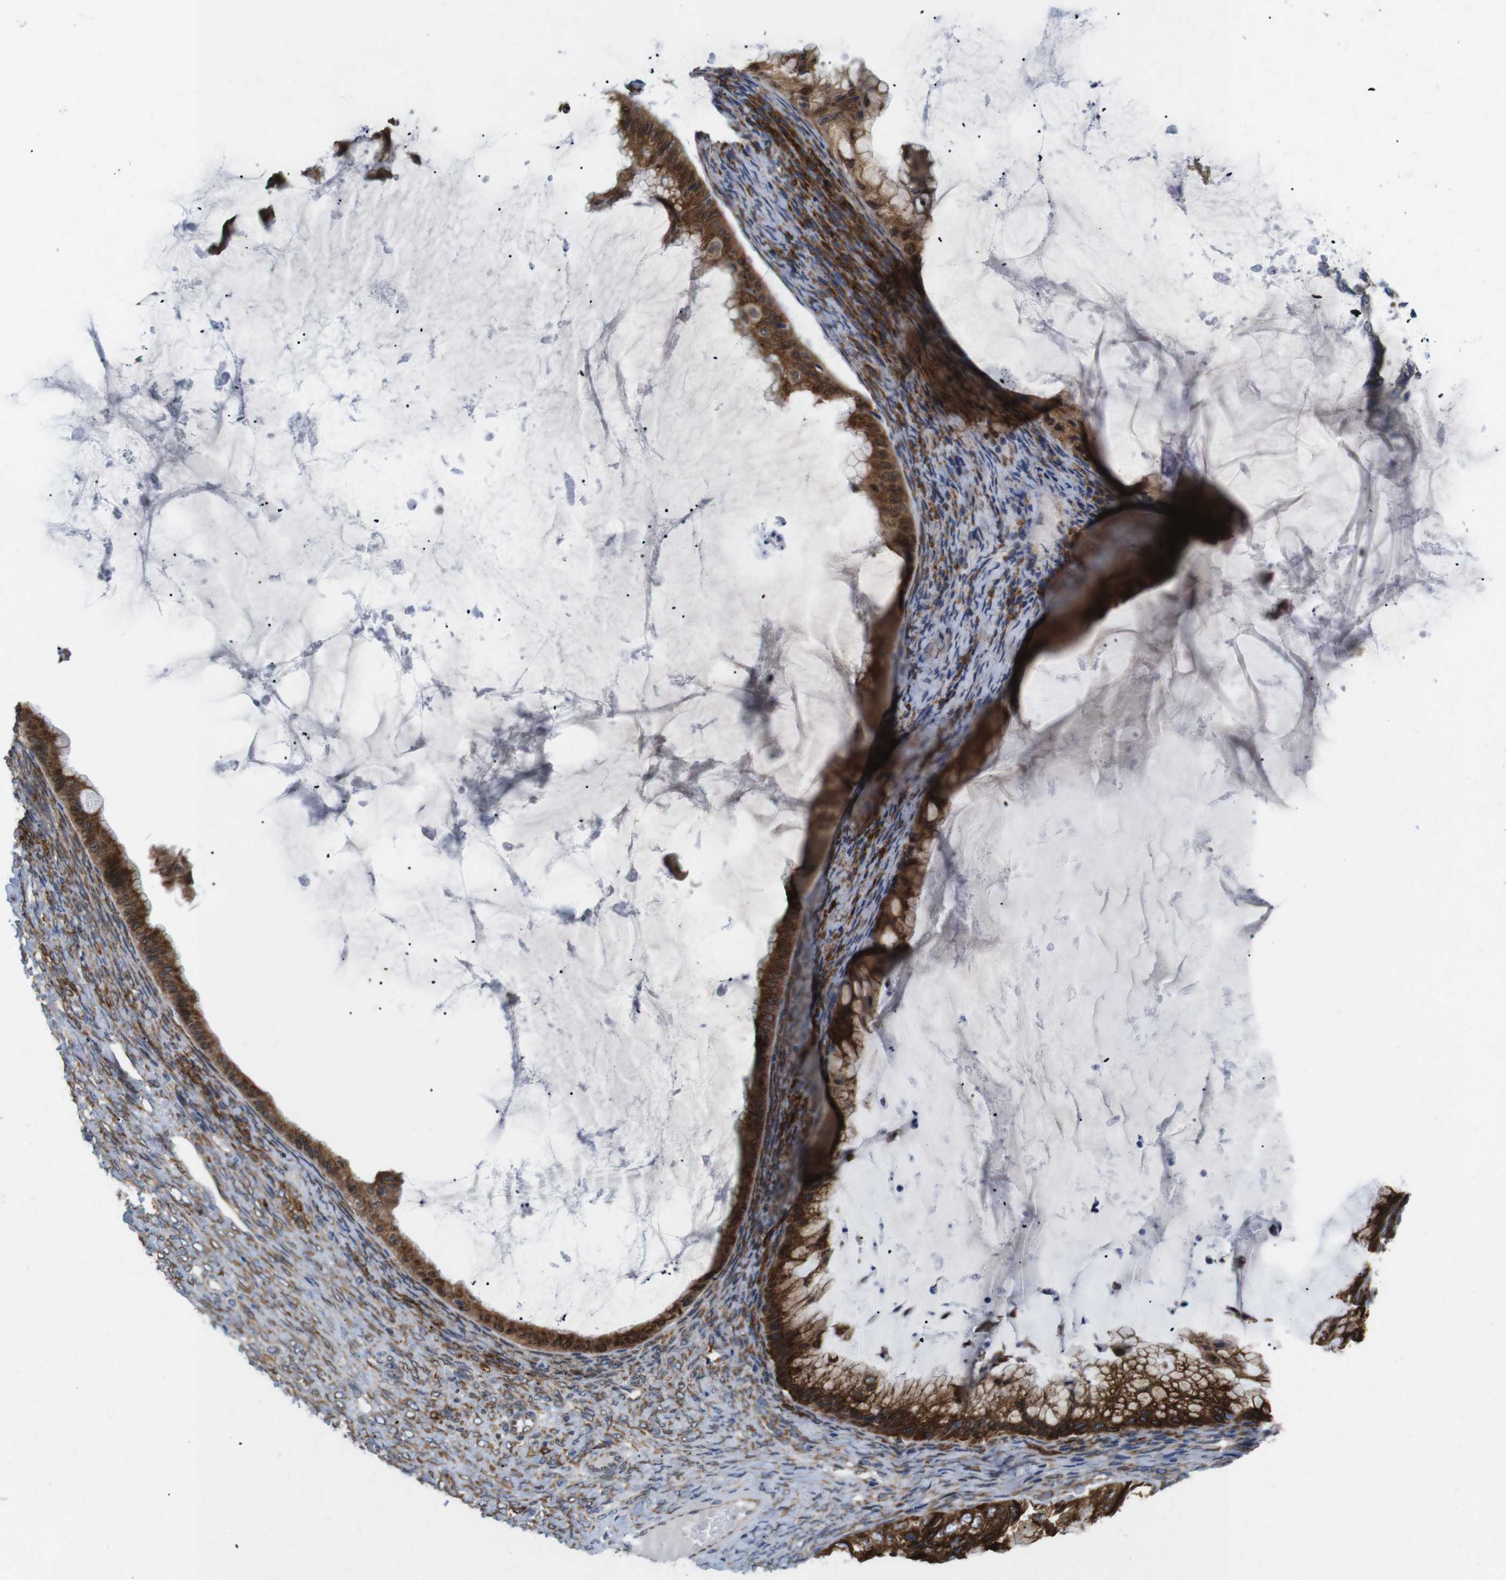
{"staining": {"intensity": "strong", "quantity": ">75%", "location": "cytoplasmic/membranous"}, "tissue": "ovarian cancer", "cell_type": "Tumor cells", "image_type": "cancer", "snomed": [{"axis": "morphology", "description": "Cystadenocarcinoma, mucinous, NOS"}, {"axis": "topography", "description": "Ovary"}], "caption": "Ovarian cancer (mucinous cystadenocarcinoma) stained with immunohistochemistry (IHC) reveals strong cytoplasmic/membranous positivity in about >75% of tumor cells.", "gene": "HACD3", "patient": {"sex": "female", "age": 61}}